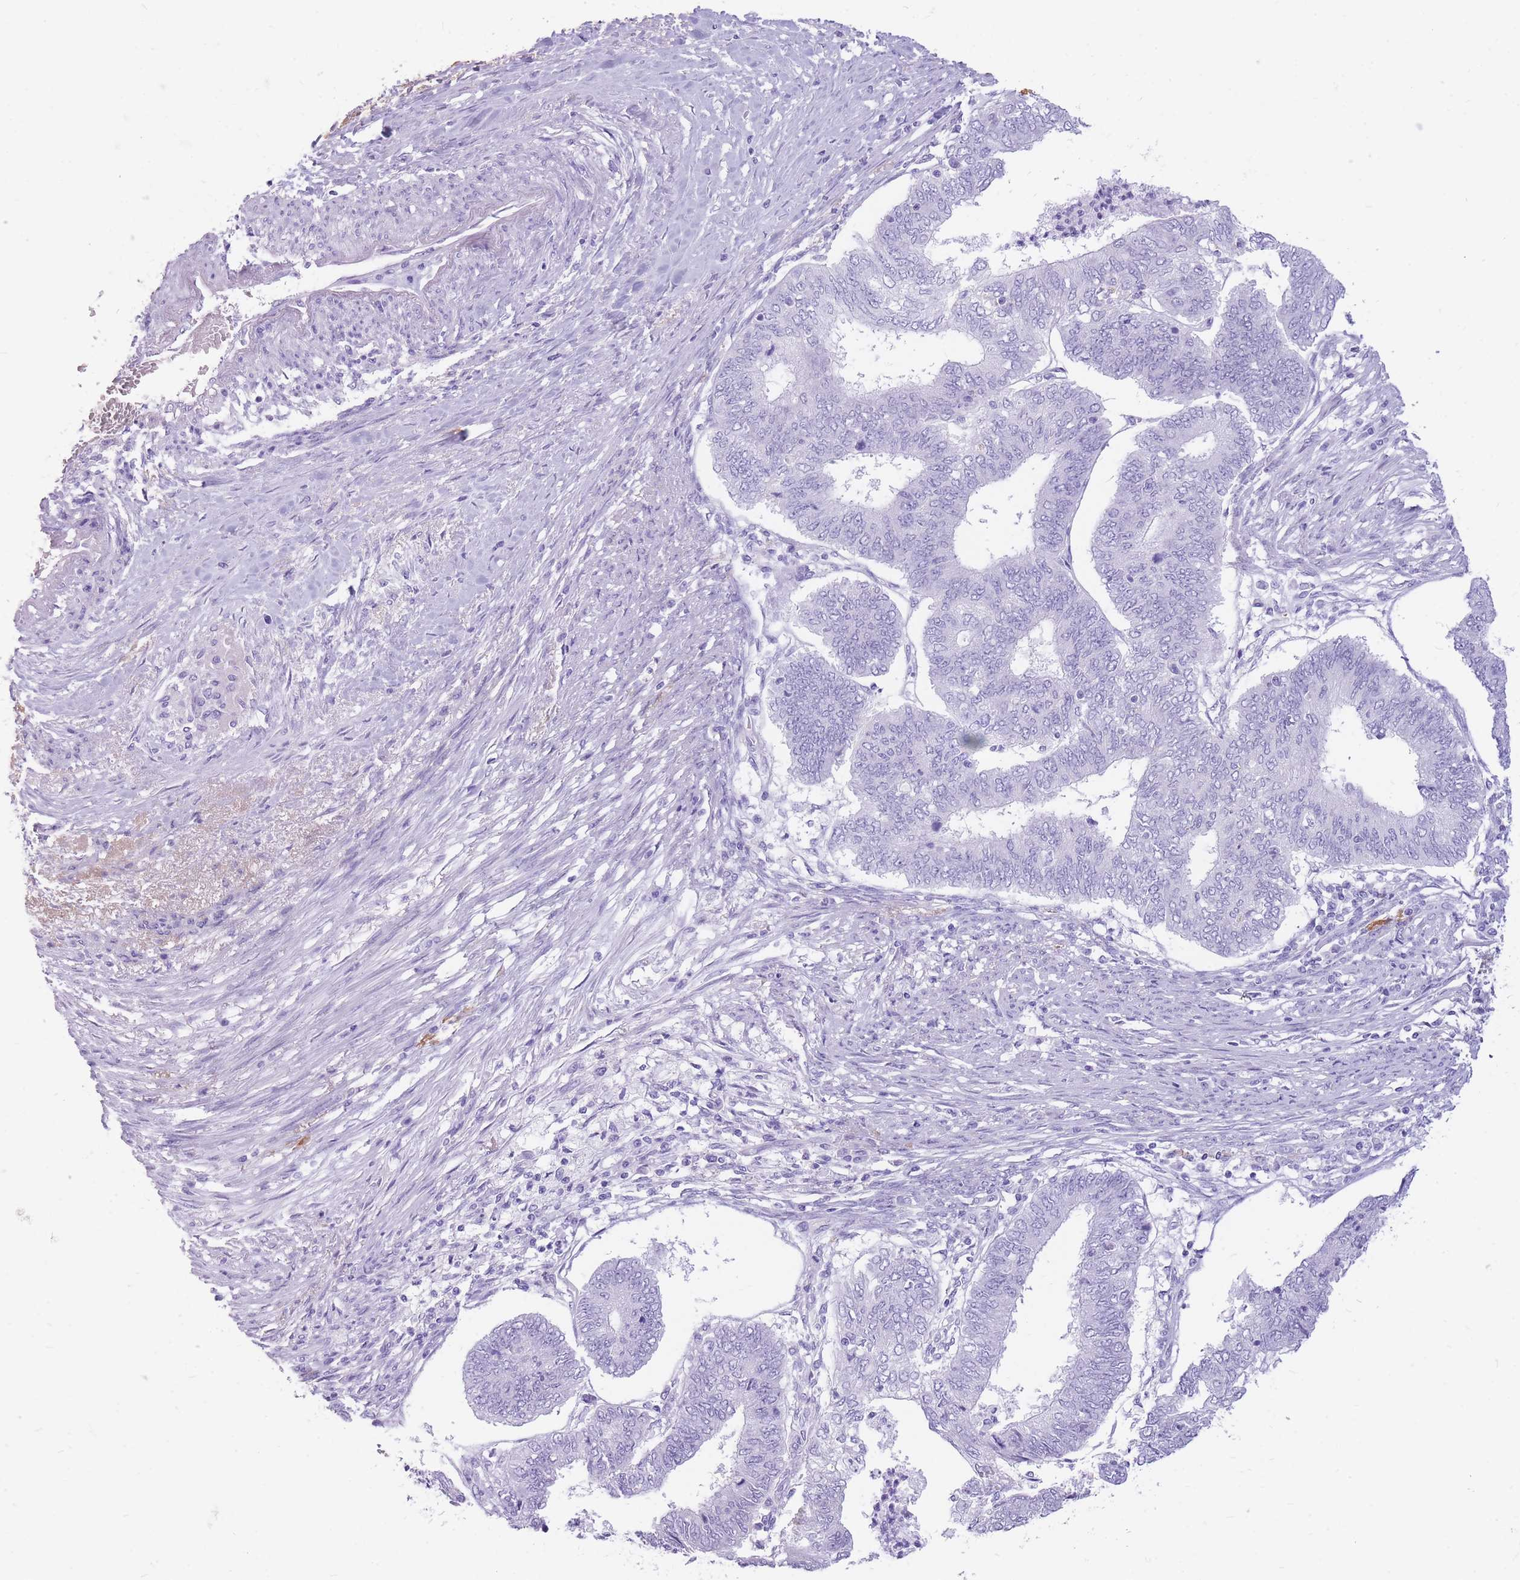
{"staining": {"intensity": "negative", "quantity": "none", "location": "none"}, "tissue": "endometrial cancer", "cell_type": "Tumor cells", "image_type": "cancer", "snomed": [{"axis": "morphology", "description": "Adenocarcinoma, NOS"}, {"axis": "topography", "description": "Endometrium"}], "caption": "Immunohistochemistry (IHC) of human endometrial cancer (adenocarcinoma) demonstrates no expression in tumor cells. (DAB immunohistochemistry (IHC) visualized using brightfield microscopy, high magnification).", "gene": "CYP21A2", "patient": {"sex": "female", "age": 68}}